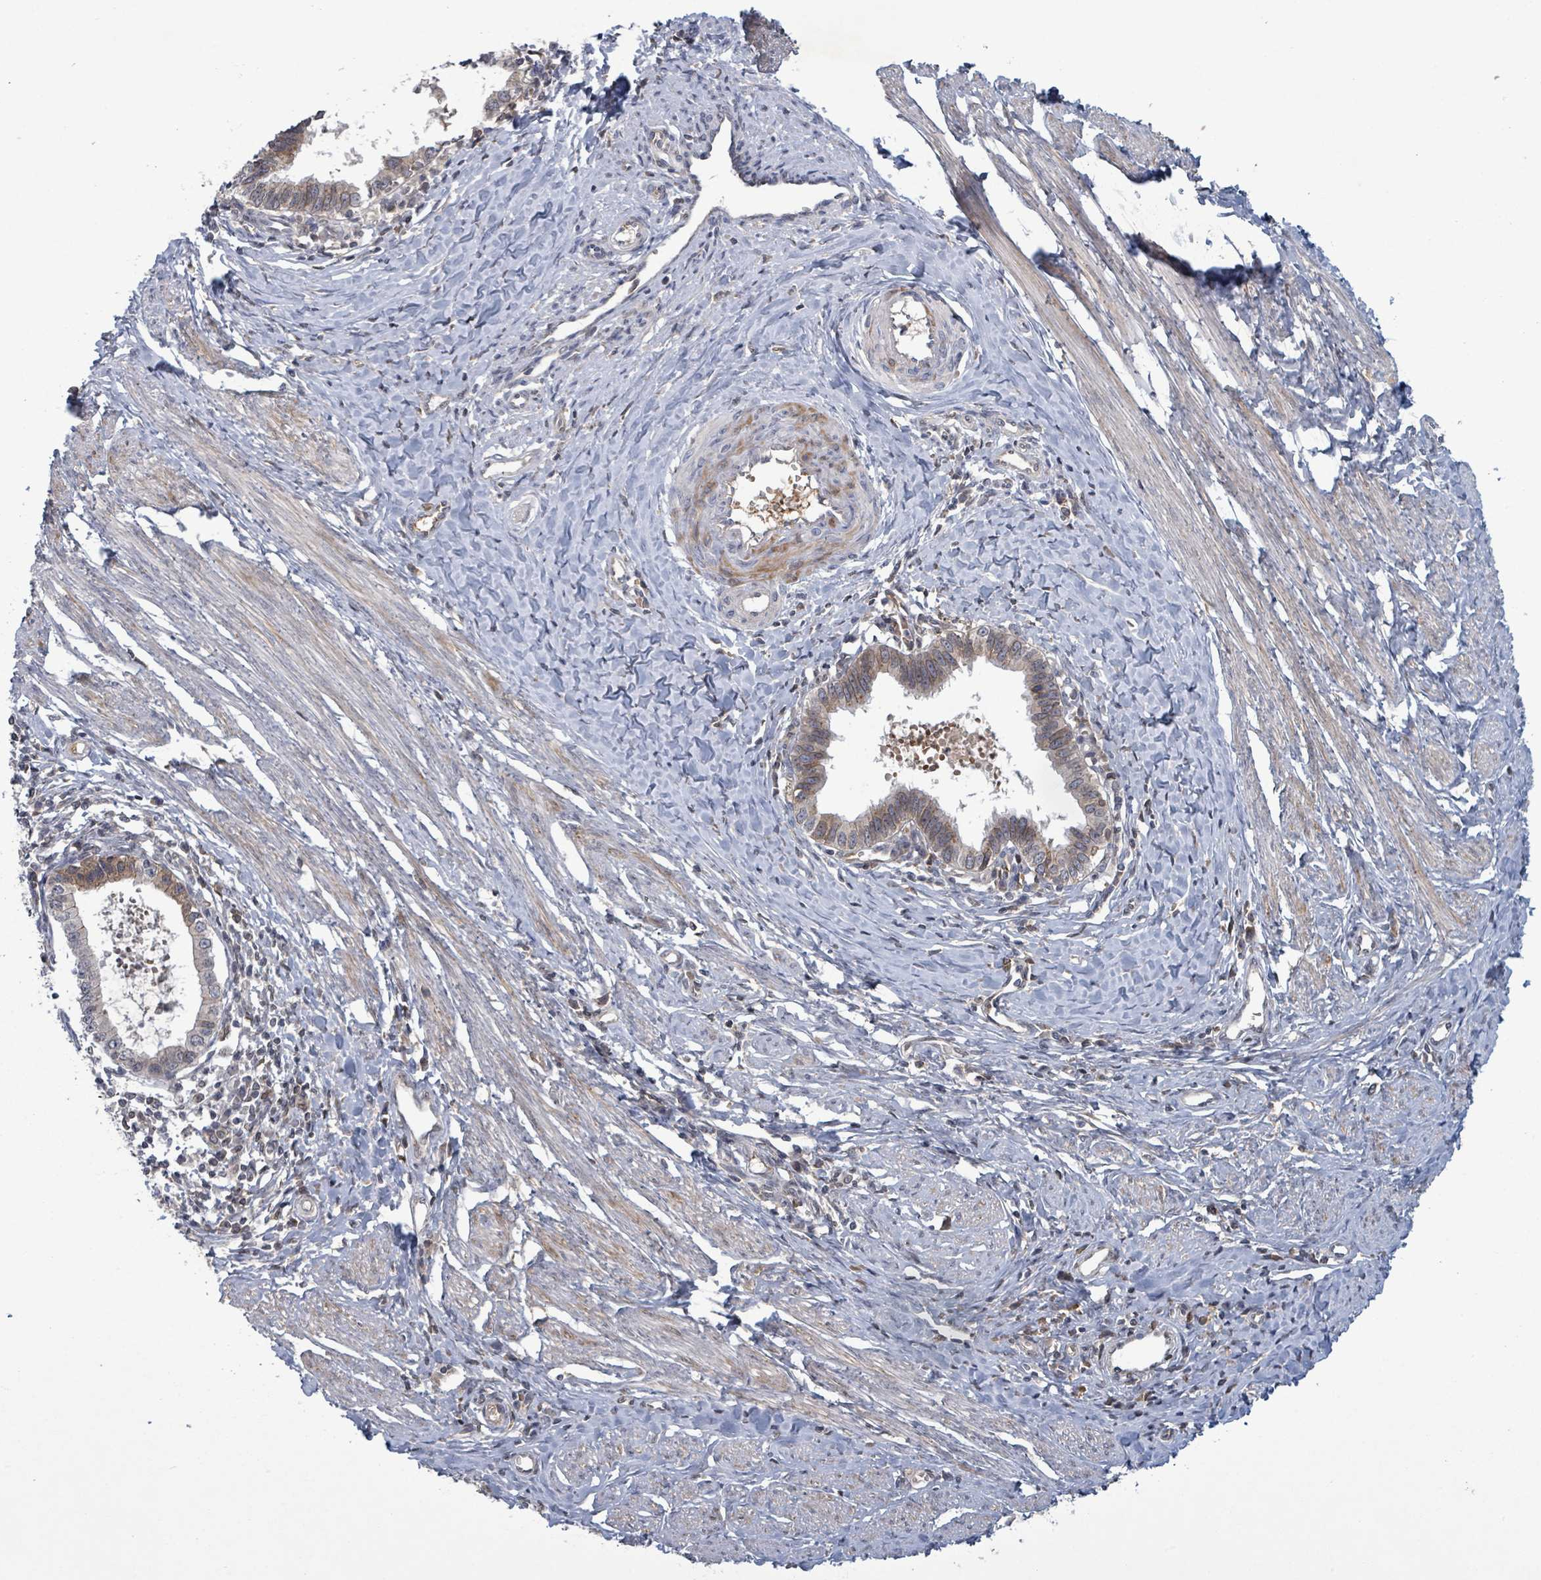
{"staining": {"intensity": "weak", "quantity": "<25%", "location": "cytoplasmic/membranous"}, "tissue": "cervical cancer", "cell_type": "Tumor cells", "image_type": "cancer", "snomed": [{"axis": "morphology", "description": "Adenocarcinoma, NOS"}, {"axis": "topography", "description": "Cervix"}], "caption": "Tumor cells show no significant protein expression in cervical adenocarcinoma.", "gene": "GRM8", "patient": {"sex": "female", "age": 36}}